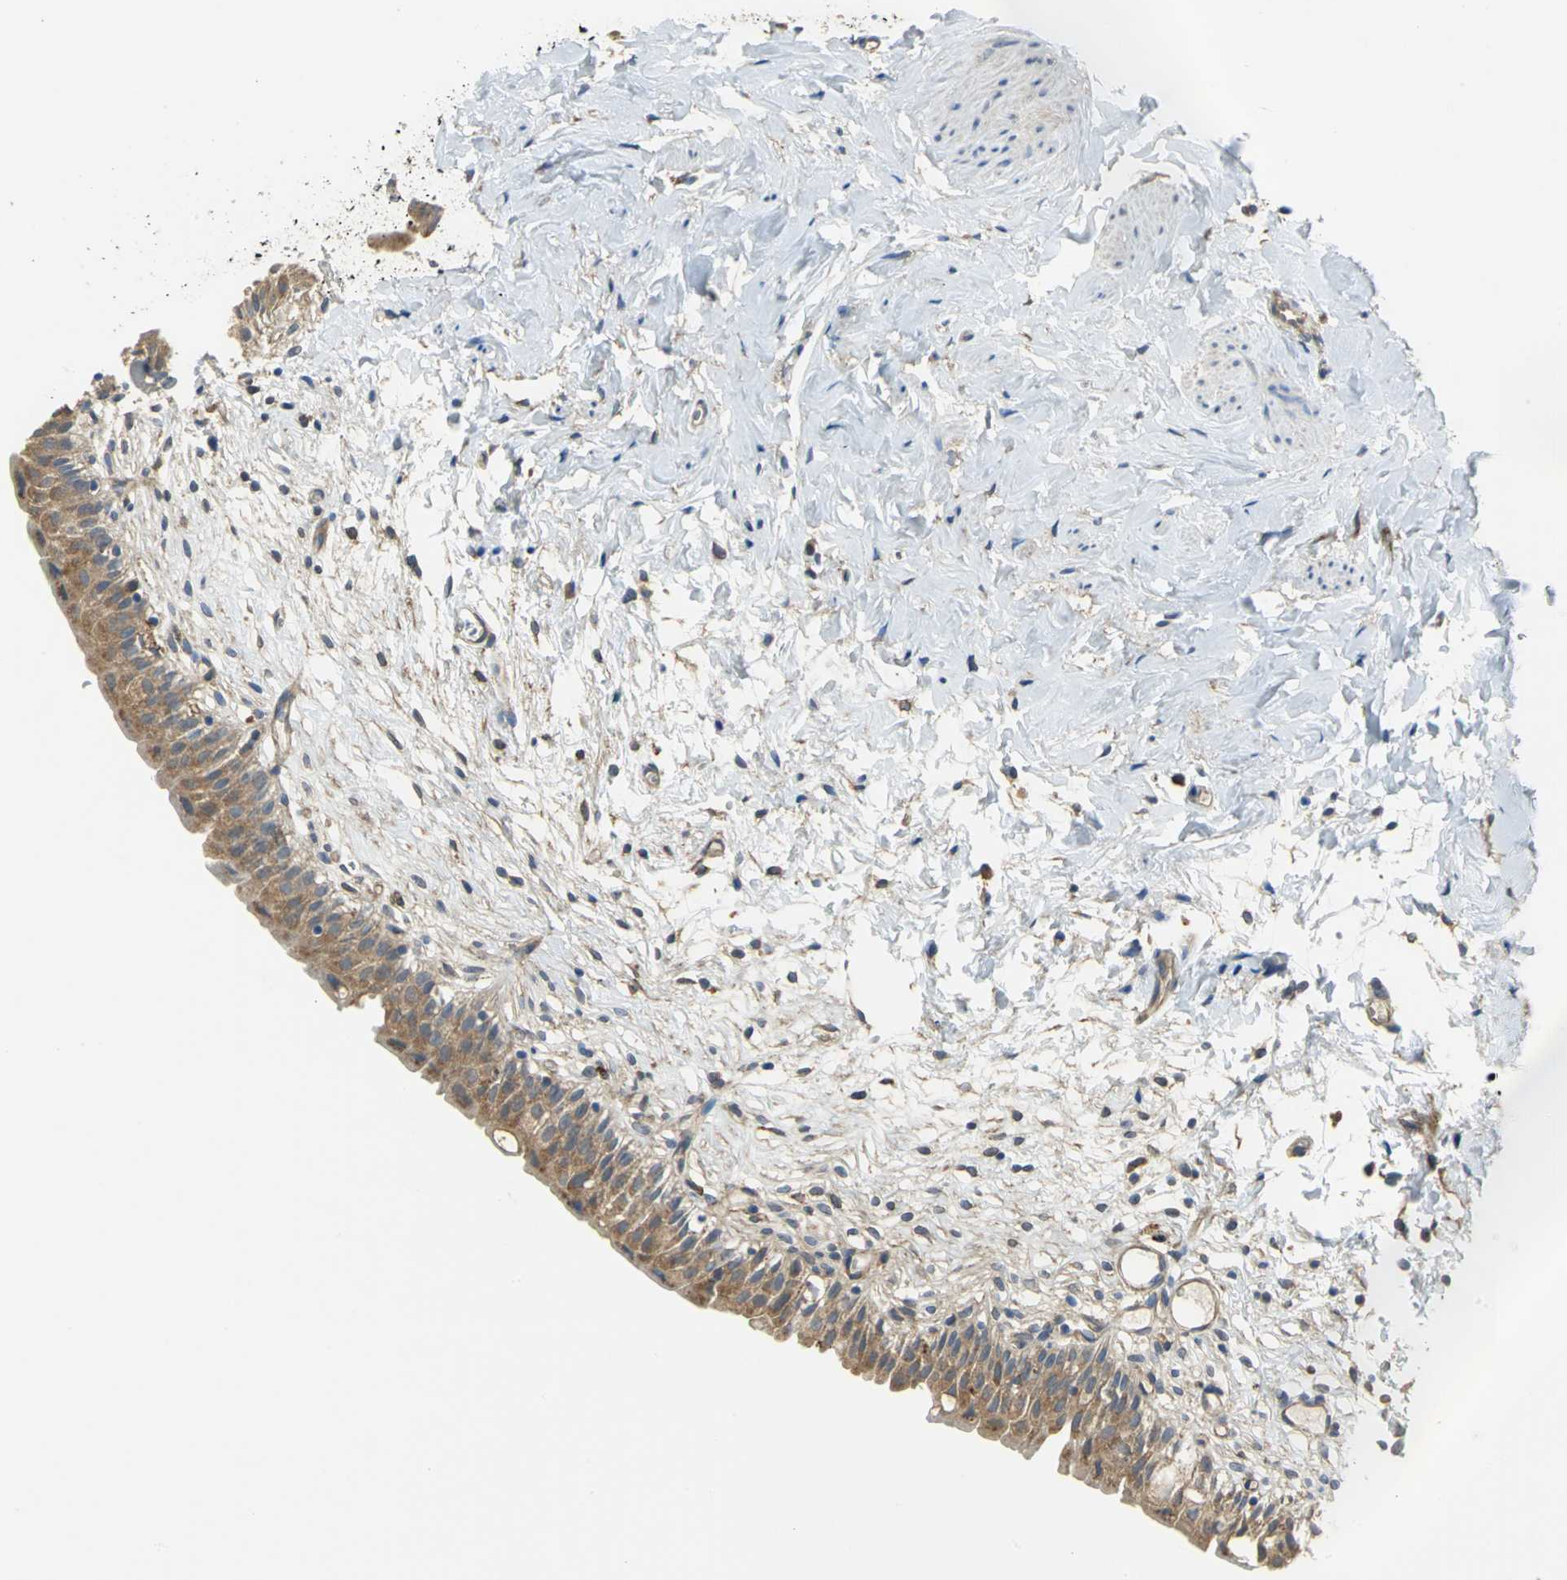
{"staining": {"intensity": "moderate", "quantity": ">75%", "location": "cytoplasmic/membranous"}, "tissue": "urinary bladder", "cell_type": "Urothelial cells", "image_type": "normal", "snomed": [{"axis": "morphology", "description": "Normal tissue, NOS"}, {"axis": "topography", "description": "Urinary bladder"}], "caption": "A brown stain shows moderate cytoplasmic/membranous staining of a protein in urothelial cells of benign urinary bladder. (DAB IHC, brown staining for protein, blue staining for nuclei).", "gene": "DIAPH2", "patient": {"sex": "female", "age": 80}}